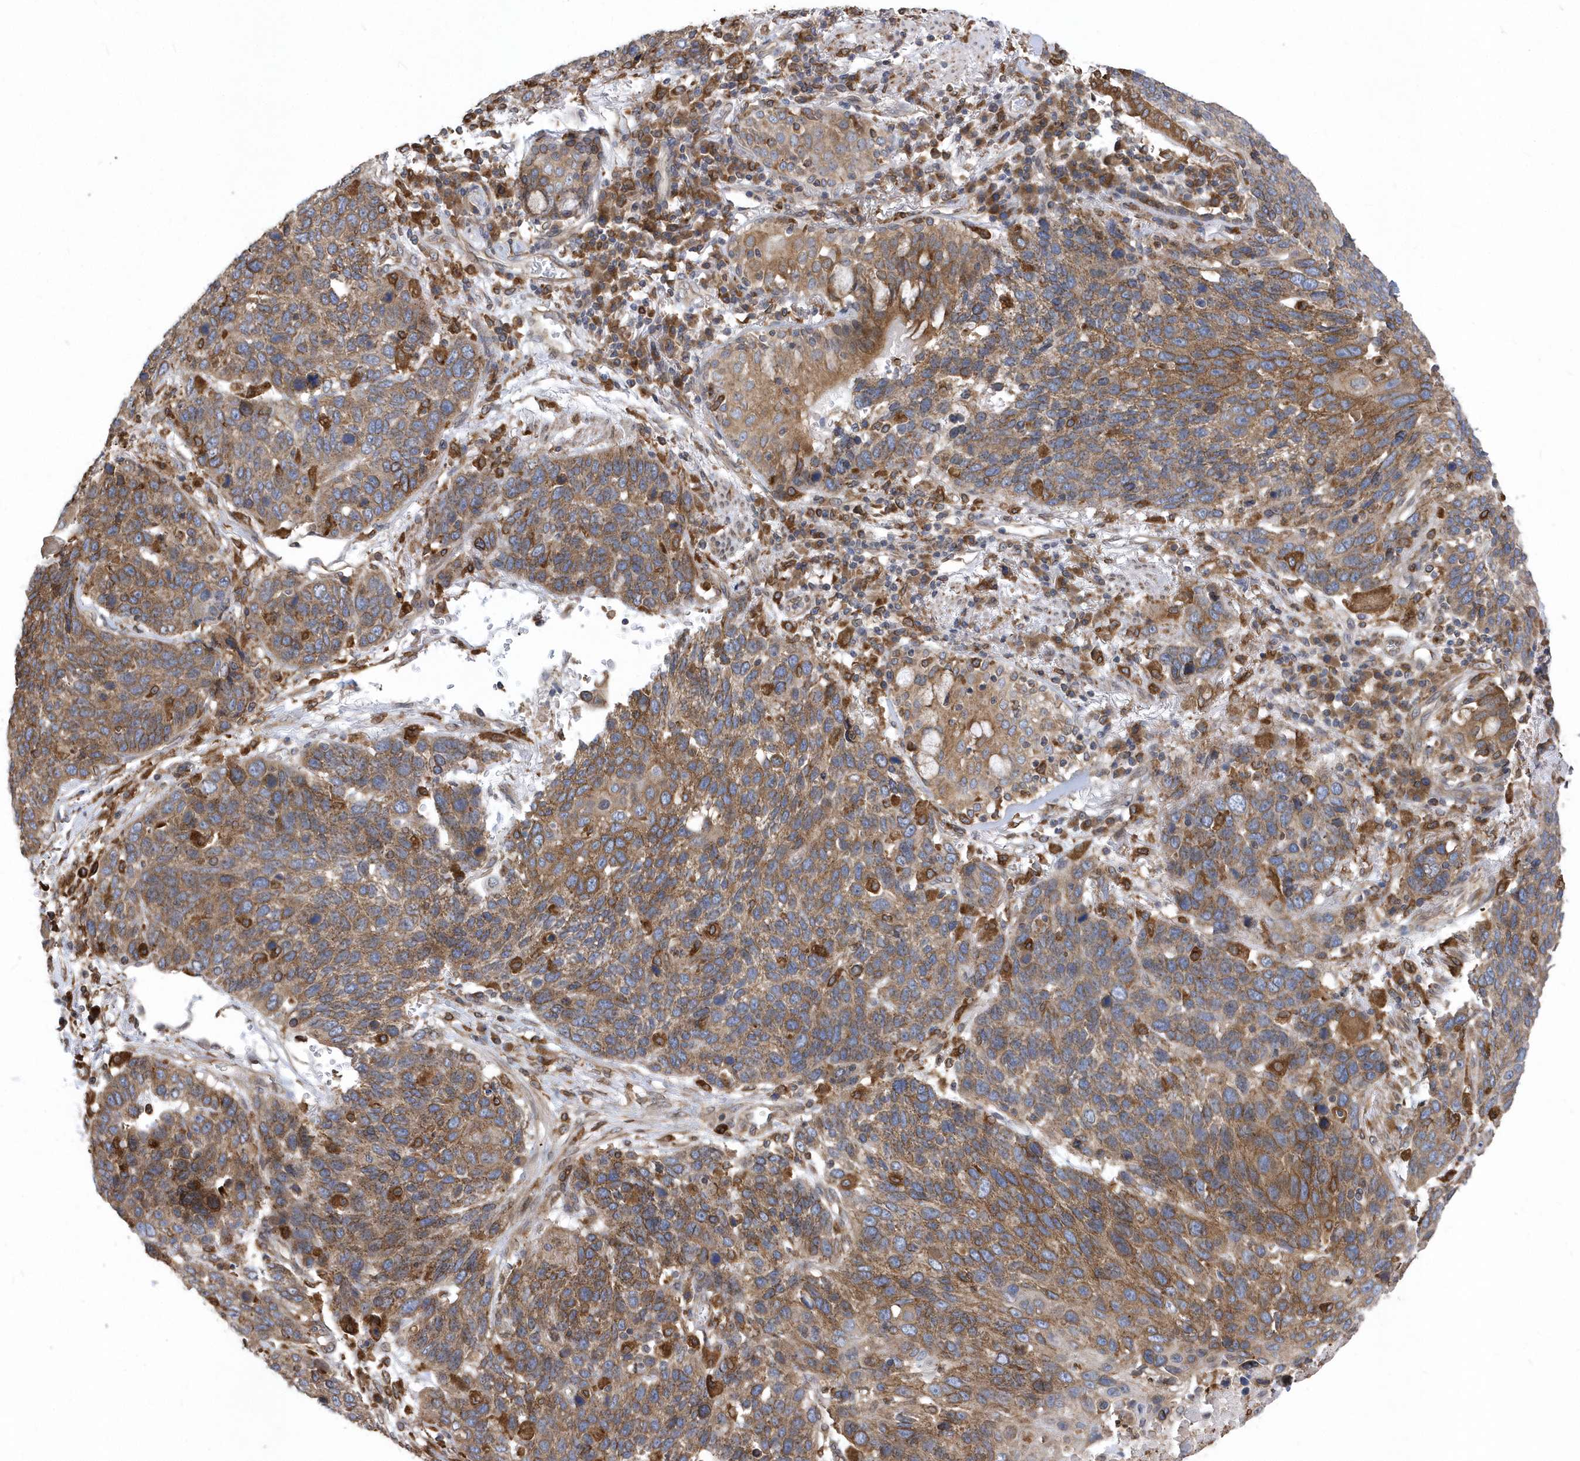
{"staining": {"intensity": "moderate", "quantity": ">75%", "location": "cytoplasmic/membranous"}, "tissue": "lung cancer", "cell_type": "Tumor cells", "image_type": "cancer", "snomed": [{"axis": "morphology", "description": "Squamous cell carcinoma, NOS"}, {"axis": "topography", "description": "Lung"}], "caption": "A micrograph of lung cancer (squamous cell carcinoma) stained for a protein demonstrates moderate cytoplasmic/membranous brown staining in tumor cells.", "gene": "VAMP7", "patient": {"sex": "male", "age": 66}}